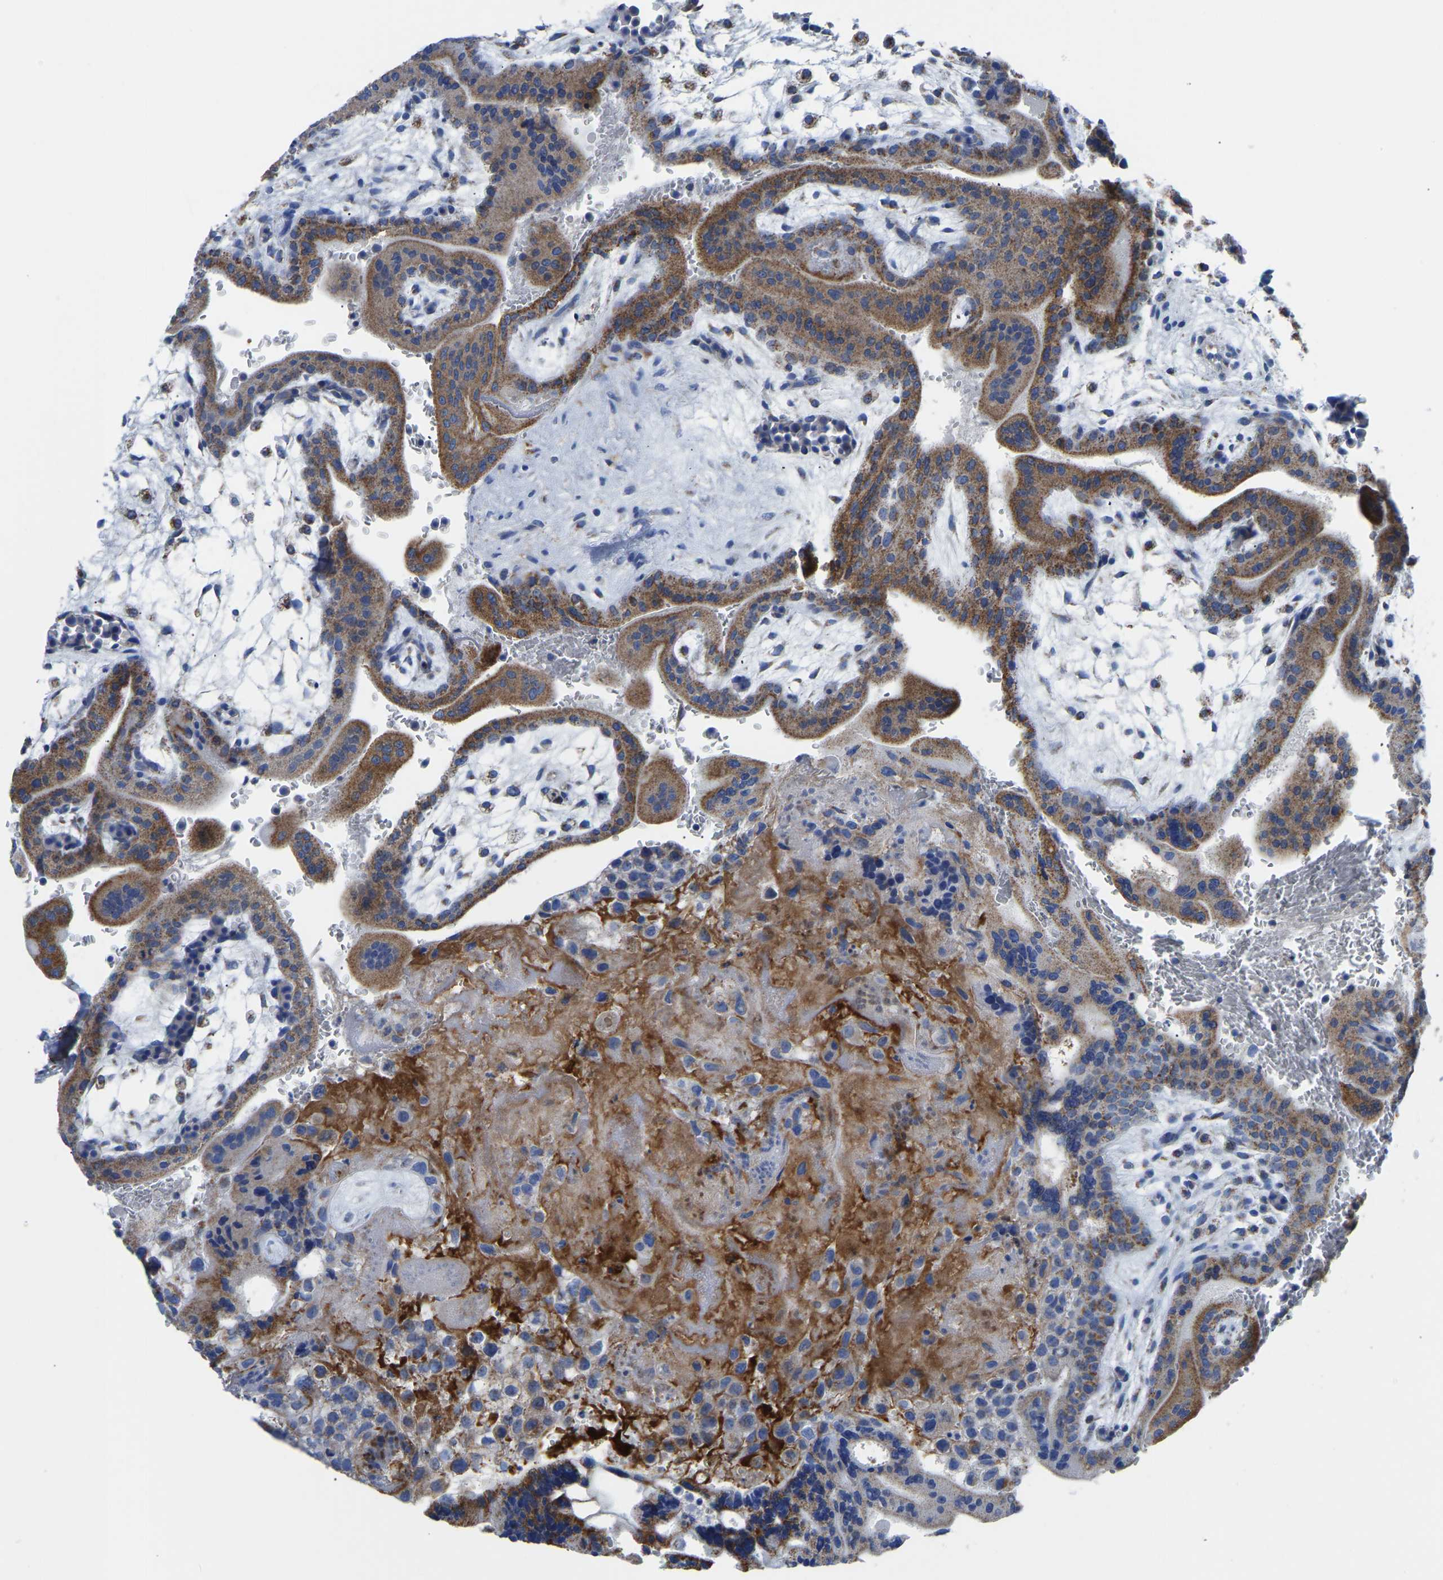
{"staining": {"intensity": "moderate", "quantity": "<25%", "location": "cytoplasmic/membranous"}, "tissue": "placenta", "cell_type": "Decidual cells", "image_type": "normal", "snomed": [{"axis": "morphology", "description": "Normal tissue, NOS"}, {"axis": "topography", "description": "Placenta"}], "caption": "Placenta stained for a protein shows moderate cytoplasmic/membranous positivity in decidual cells. The protein of interest is shown in brown color, while the nuclei are stained blue.", "gene": "ETFA", "patient": {"sex": "female", "age": 35}}